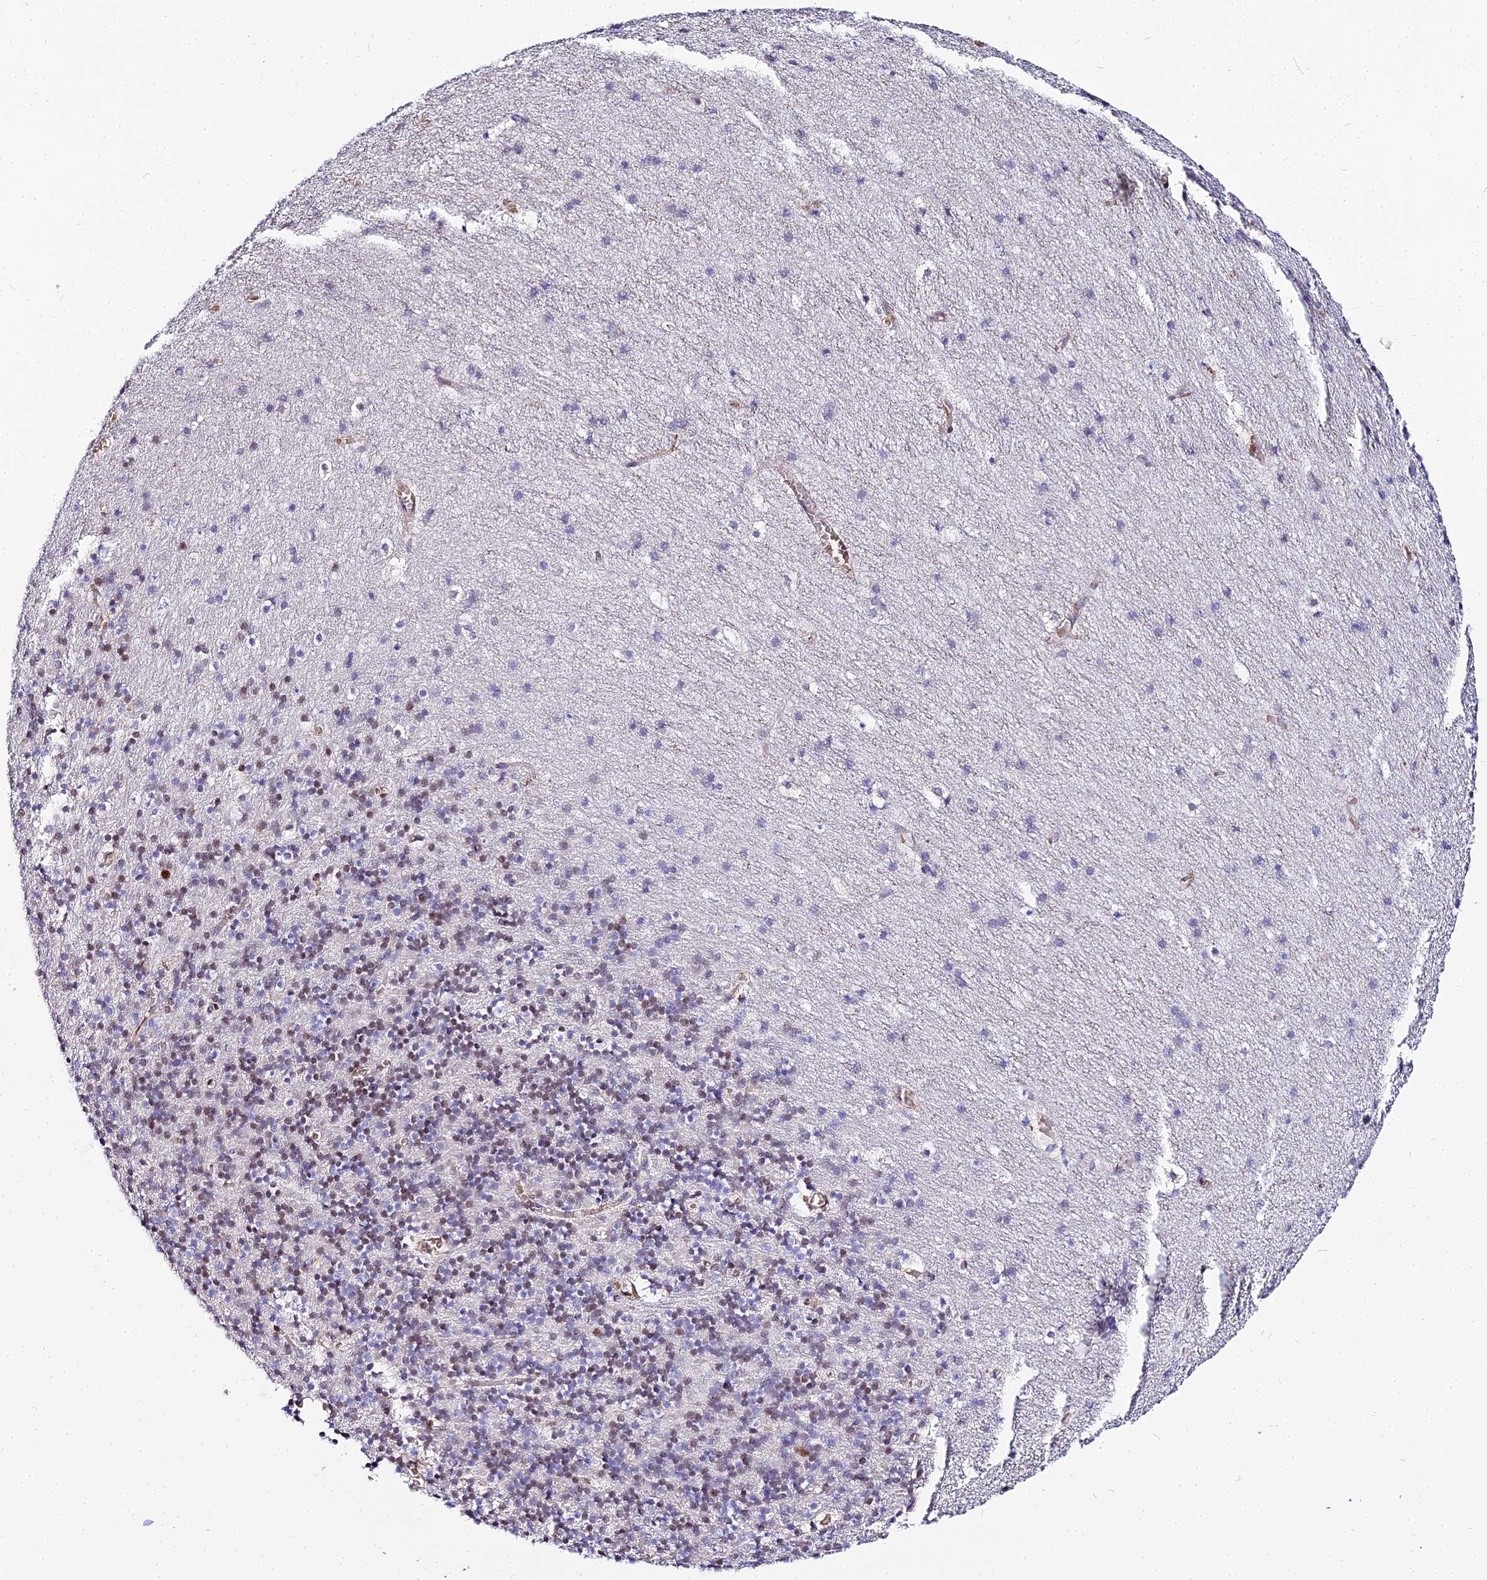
{"staining": {"intensity": "weak", "quantity": "<25%", "location": "nuclear"}, "tissue": "cerebellum", "cell_type": "Cells in granular layer", "image_type": "normal", "snomed": [{"axis": "morphology", "description": "Normal tissue, NOS"}, {"axis": "topography", "description": "Cerebellum"}], "caption": "A micrograph of cerebellum stained for a protein demonstrates no brown staining in cells in granular layer.", "gene": "BCL9", "patient": {"sex": "male", "age": 45}}